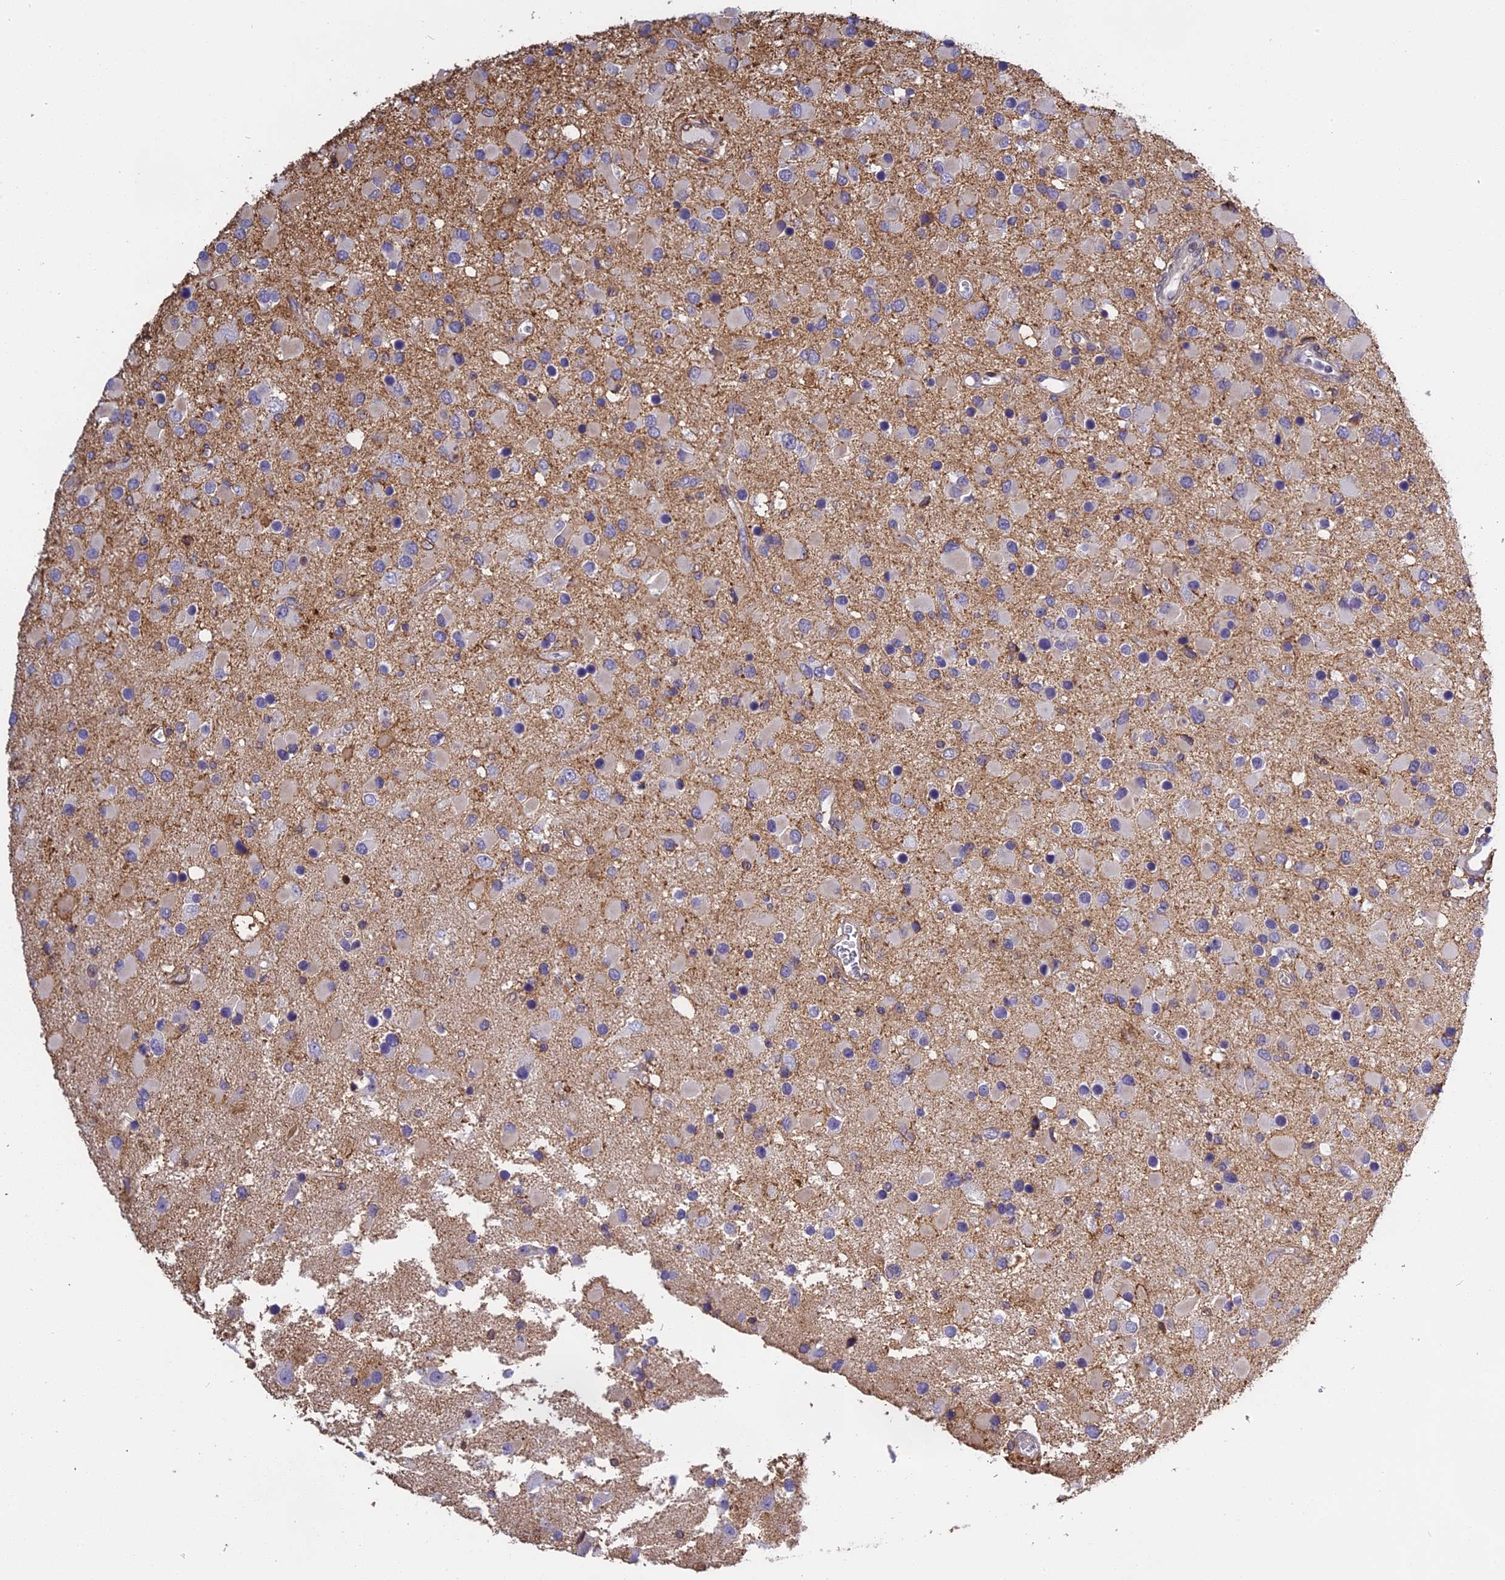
{"staining": {"intensity": "negative", "quantity": "none", "location": "none"}, "tissue": "glioma", "cell_type": "Tumor cells", "image_type": "cancer", "snomed": [{"axis": "morphology", "description": "Glioma, malignant, High grade"}, {"axis": "topography", "description": "Brain"}], "caption": "Glioma stained for a protein using immunohistochemistry (IHC) demonstrates no positivity tumor cells.", "gene": "TMEM255B", "patient": {"sex": "male", "age": 53}}